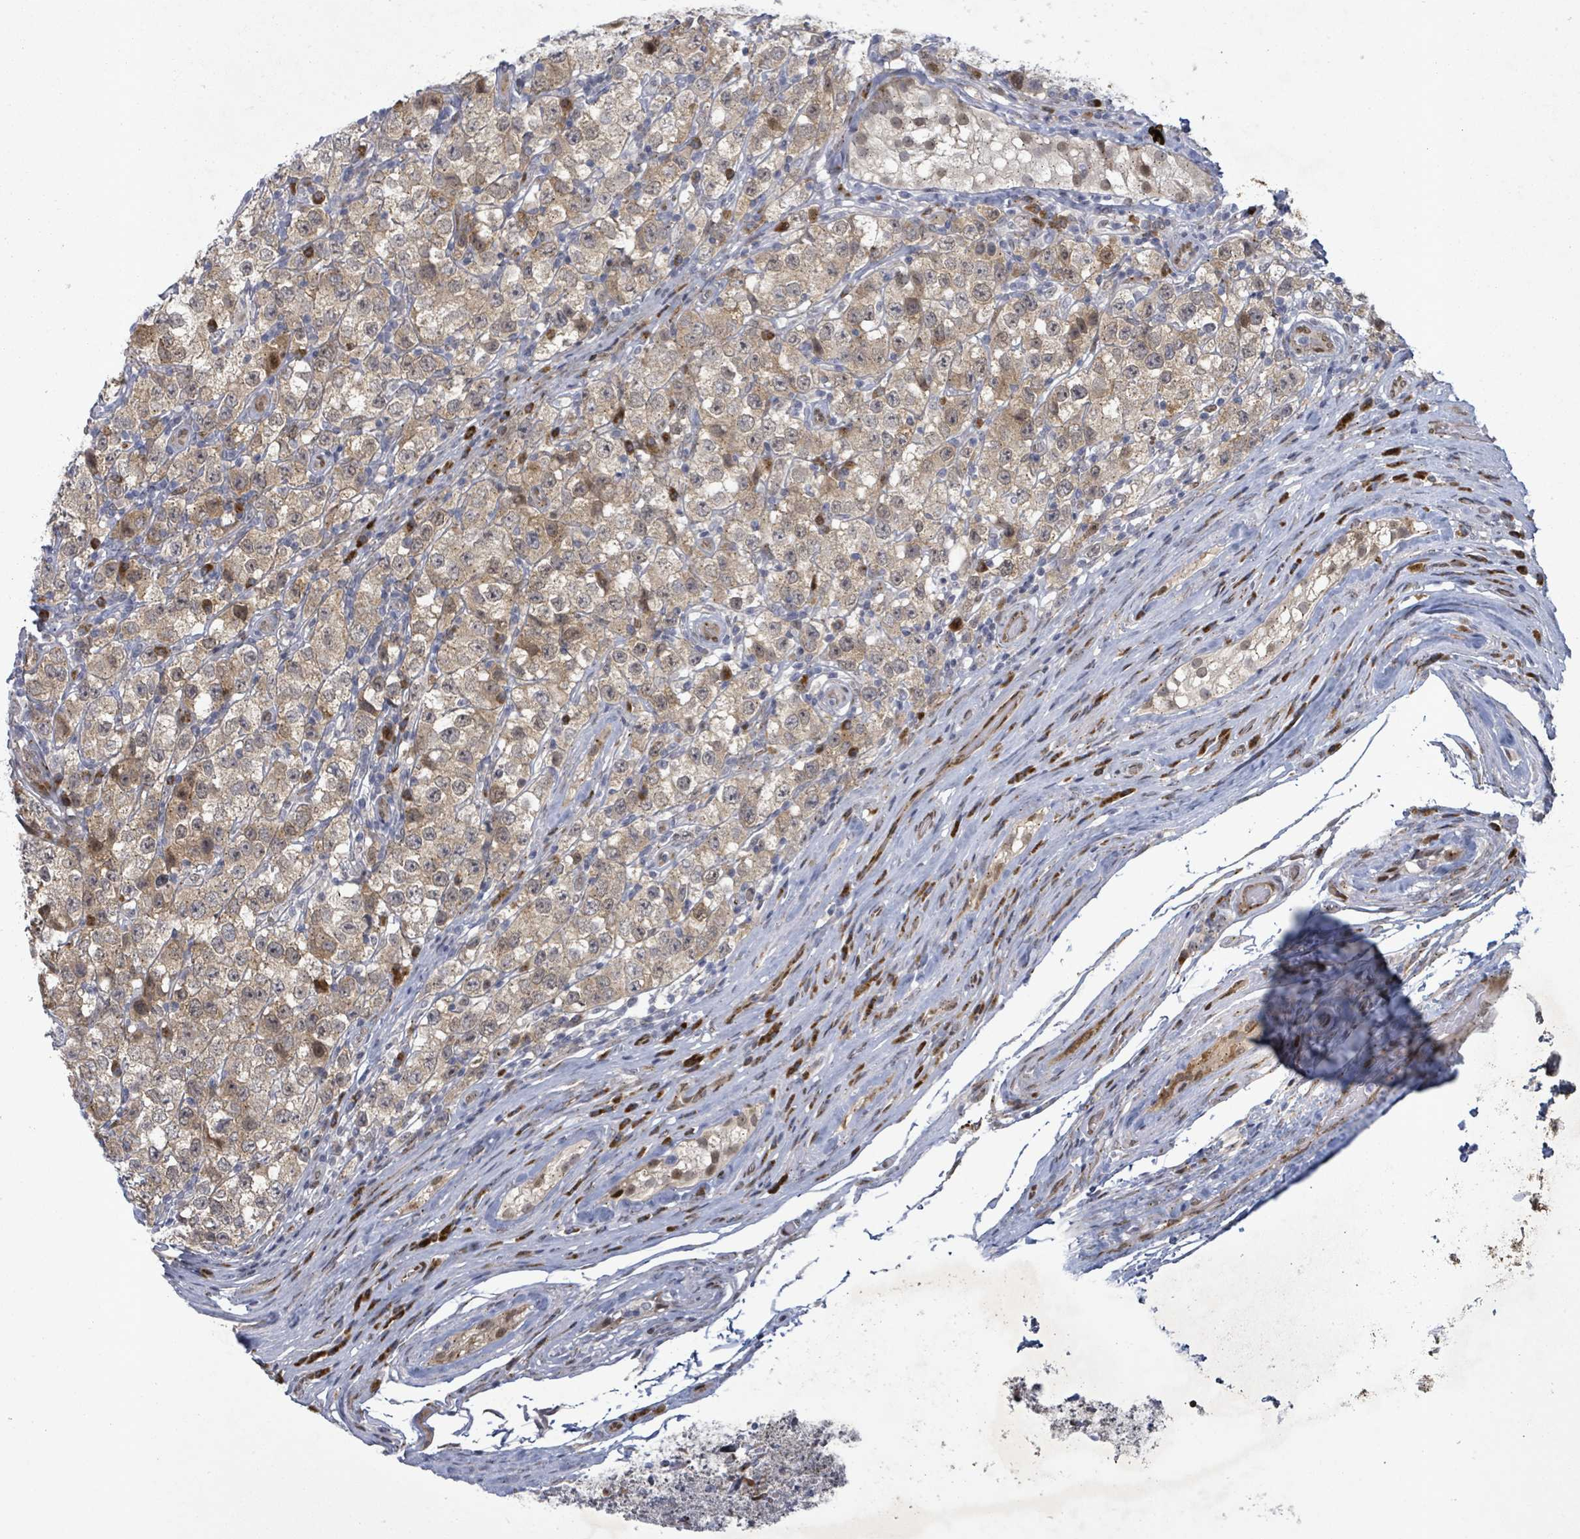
{"staining": {"intensity": "weak", "quantity": ">75%", "location": "cytoplasmic/membranous,nuclear"}, "tissue": "testis cancer", "cell_type": "Tumor cells", "image_type": "cancer", "snomed": [{"axis": "morphology", "description": "Seminoma, NOS"}, {"axis": "morphology", "description": "Carcinoma, Embryonal, NOS"}, {"axis": "topography", "description": "Testis"}], "caption": "Protein staining shows weak cytoplasmic/membranous and nuclear expression in approximately >75% of tumor cells in testis cancer (seminoma). The protein of interest is stained brown, and the nuclei are stained in blue (DAB IHC with brightfield microscopy, high magnification).", "gene": "TUSC1", "patient": {"sex": "male", "age": 41}}